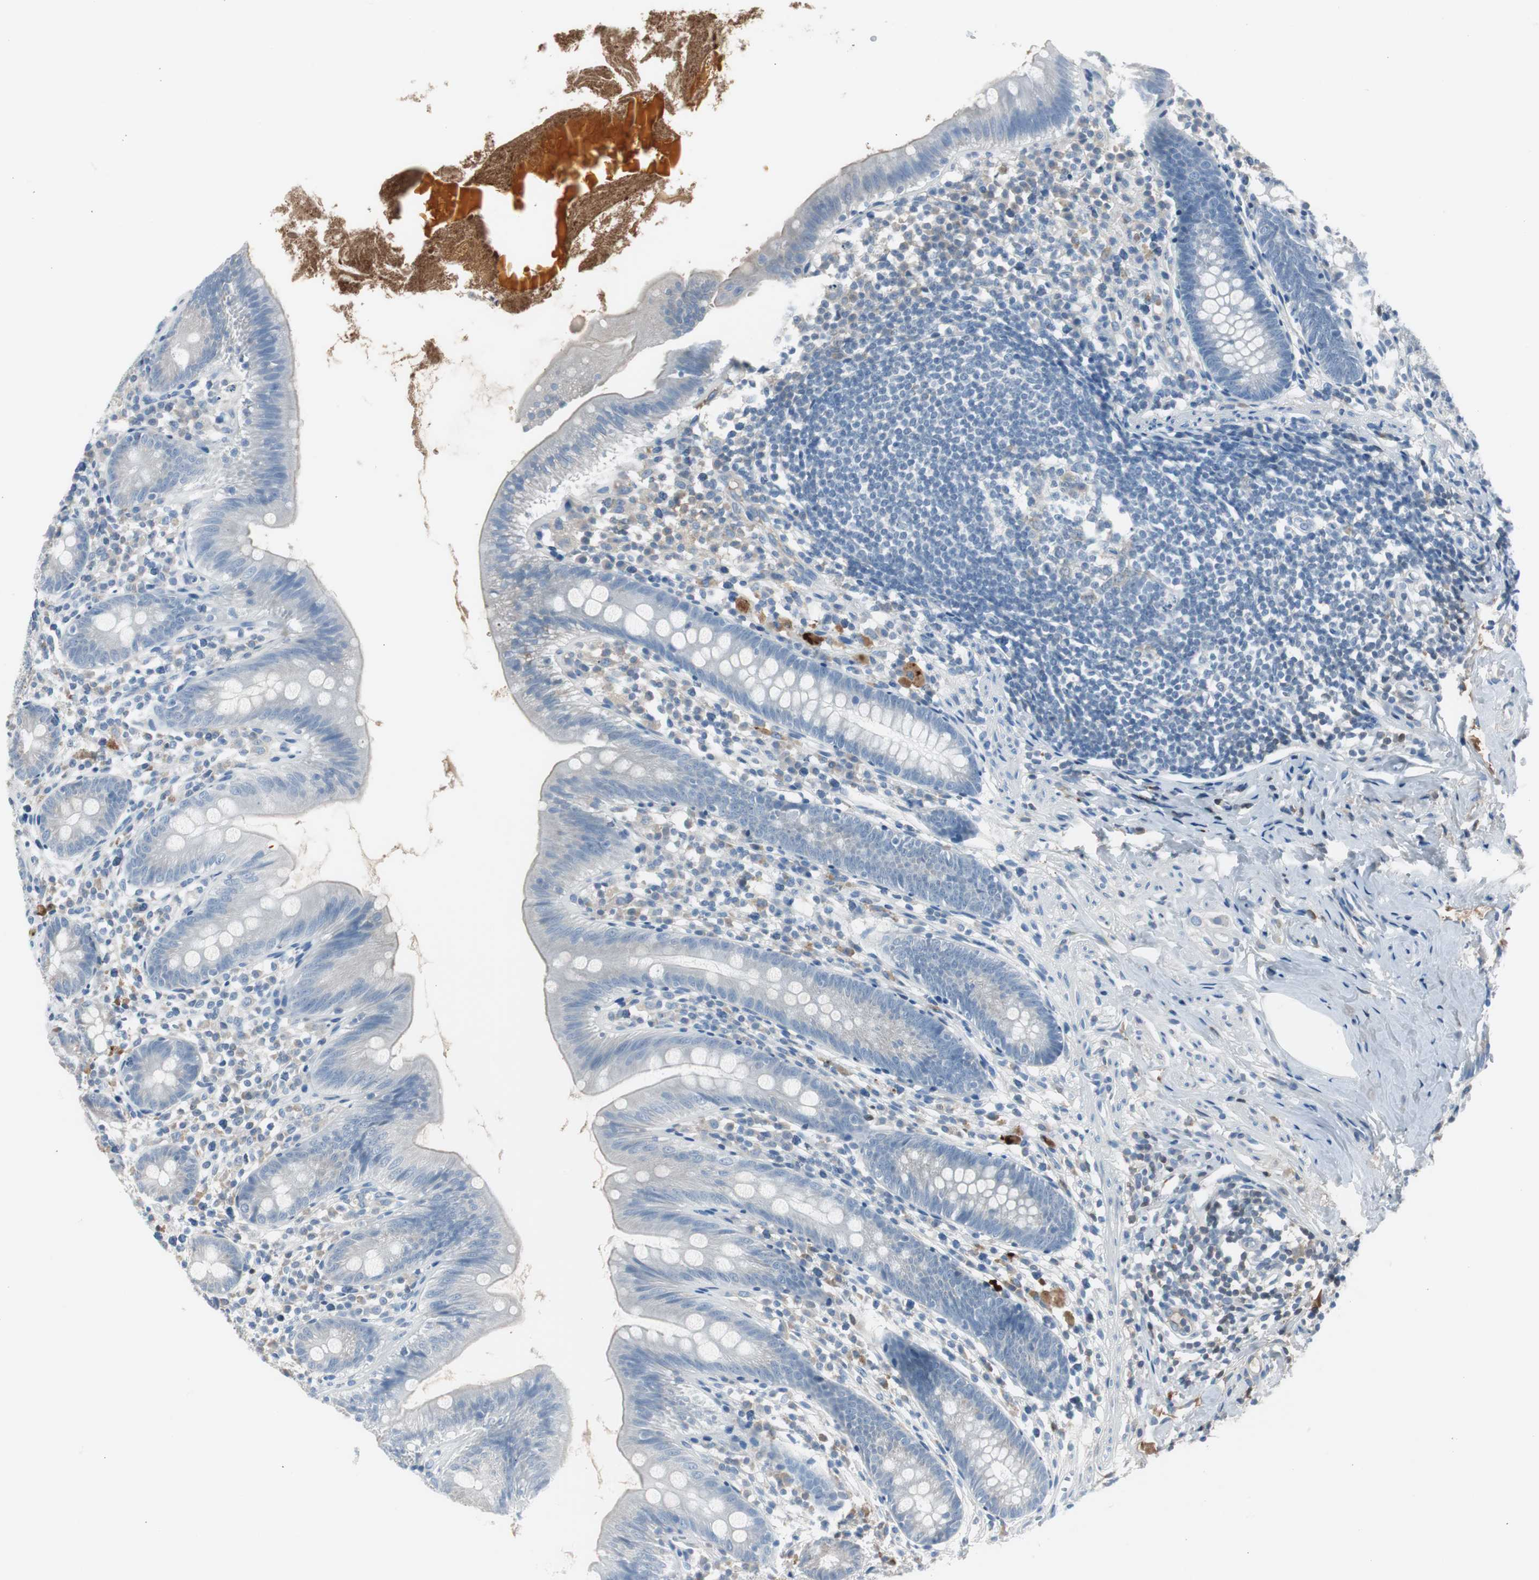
{"staining": {"intensity": "negative", "quantity": "none", "location": "none"}, "tissue": "appendix", "cell_type": "Glandular cells", "image_type": "normal", "snomed": [{"axis": "morphology", "description": "Normal tissue, NOS"}, {"axis": "topography", "description": "Appendix"}], "caption": "High magnification brightfield microscopy of normal appendix stained with DAB (3,3'-diaminobenzidine) (brown) and counterstained with hematoxylin (blue): glandular cells show no significant staining.", "gene": "SERPINF1", "patient": {"sex": "male", "age": 52}}